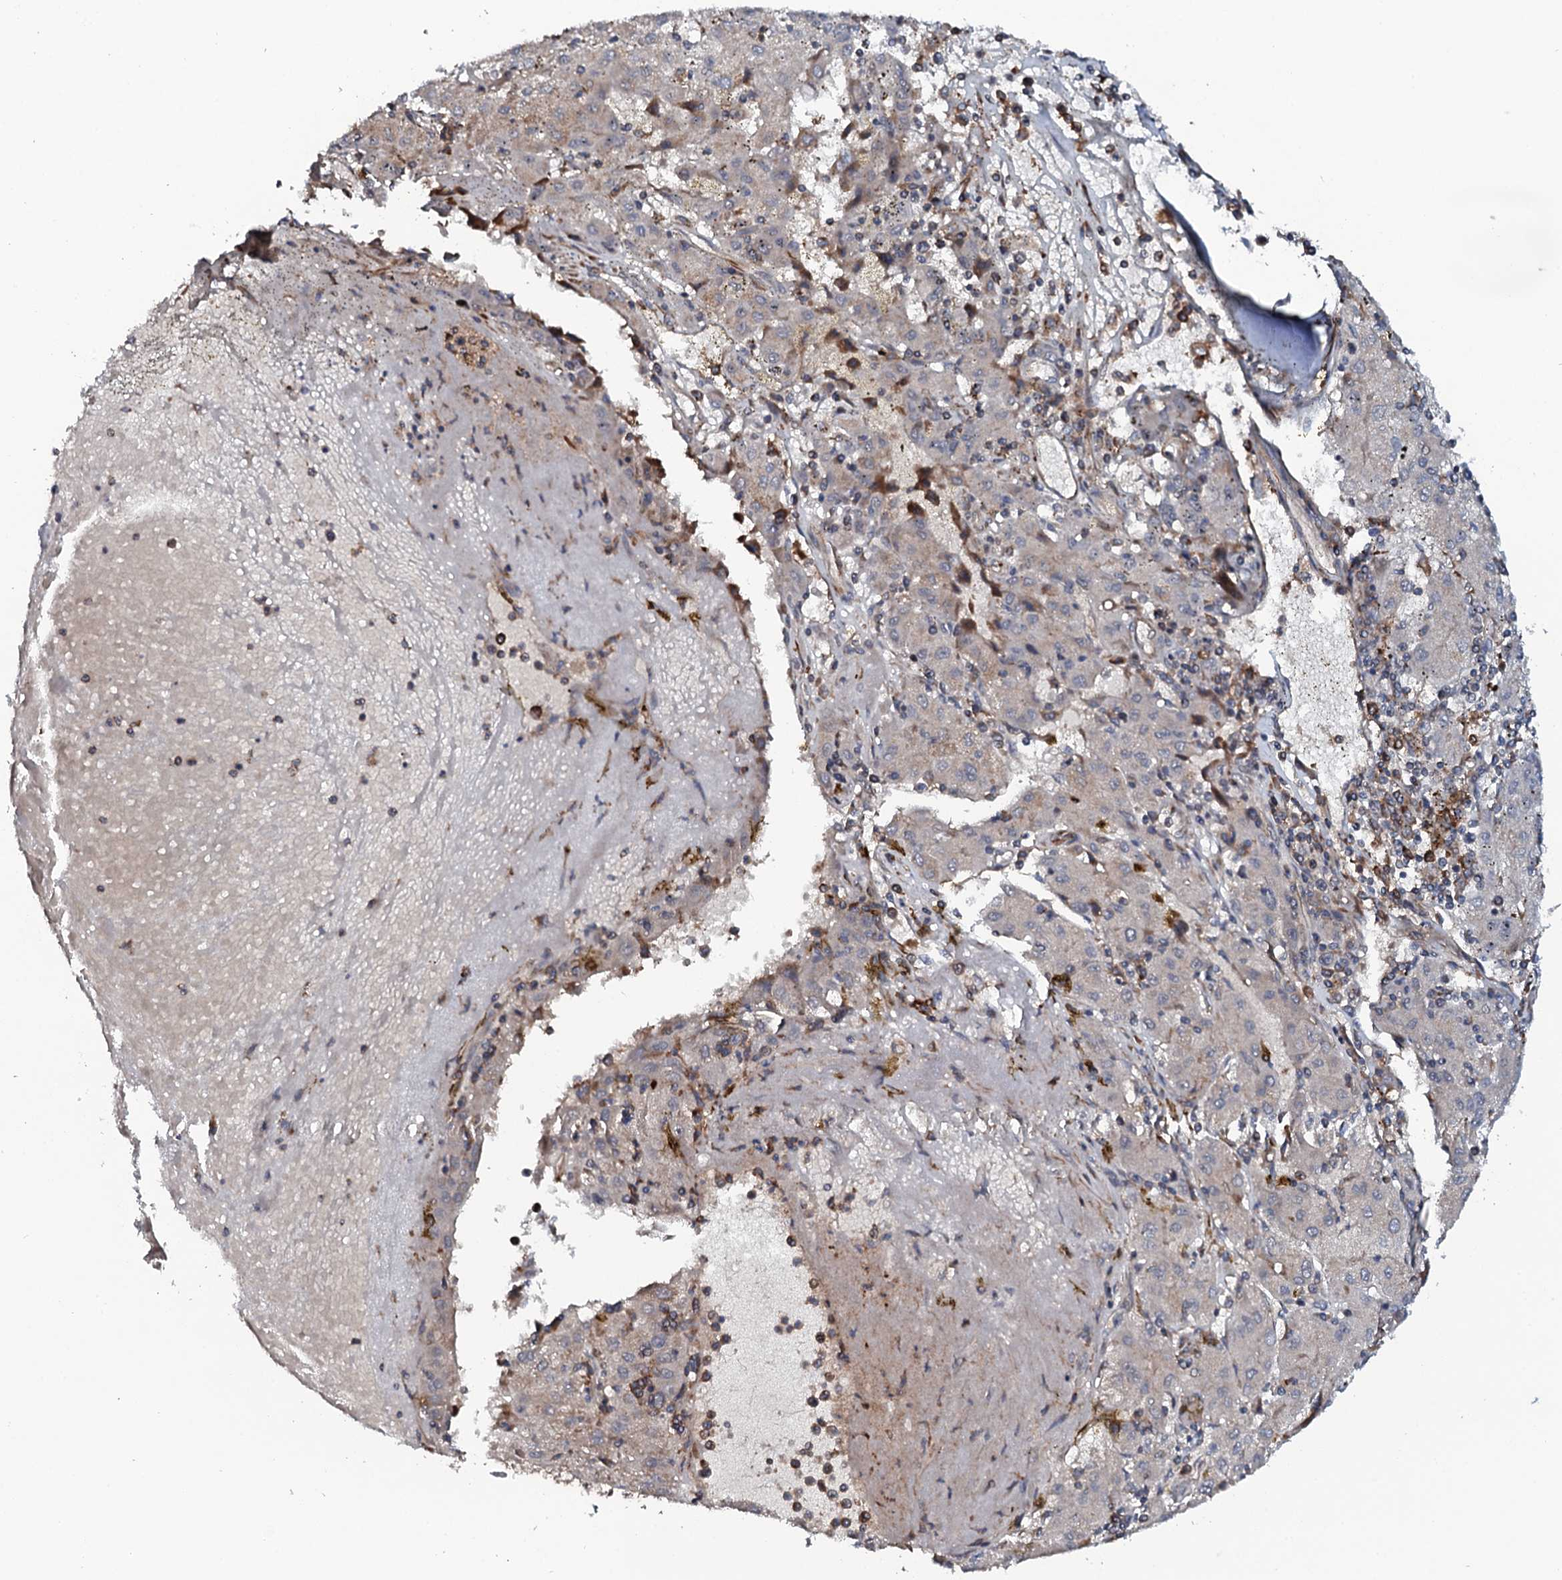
{"staining": {"intensity": "weak", "quantity": "<25%", "location": "cytoplasmic/membranous"}, "tissue": "liver cancer", "cell_type": "Tumor cells", "image_type": "cancer", "snomed": [{"axis": "morphology", "description": "Carcinoma, Hepatocellular, NOS"}, {"axis": "topography", "description": "Liver"}], "caption": "Immunohistochemistry image of neoplastic tissue: human hepatocellular carcinoma (liver) stained with DAB reveals no significant protein staining in tumor cells.", "gene": "VAMP8", "patient": {"sex": "male", "age": 72}}